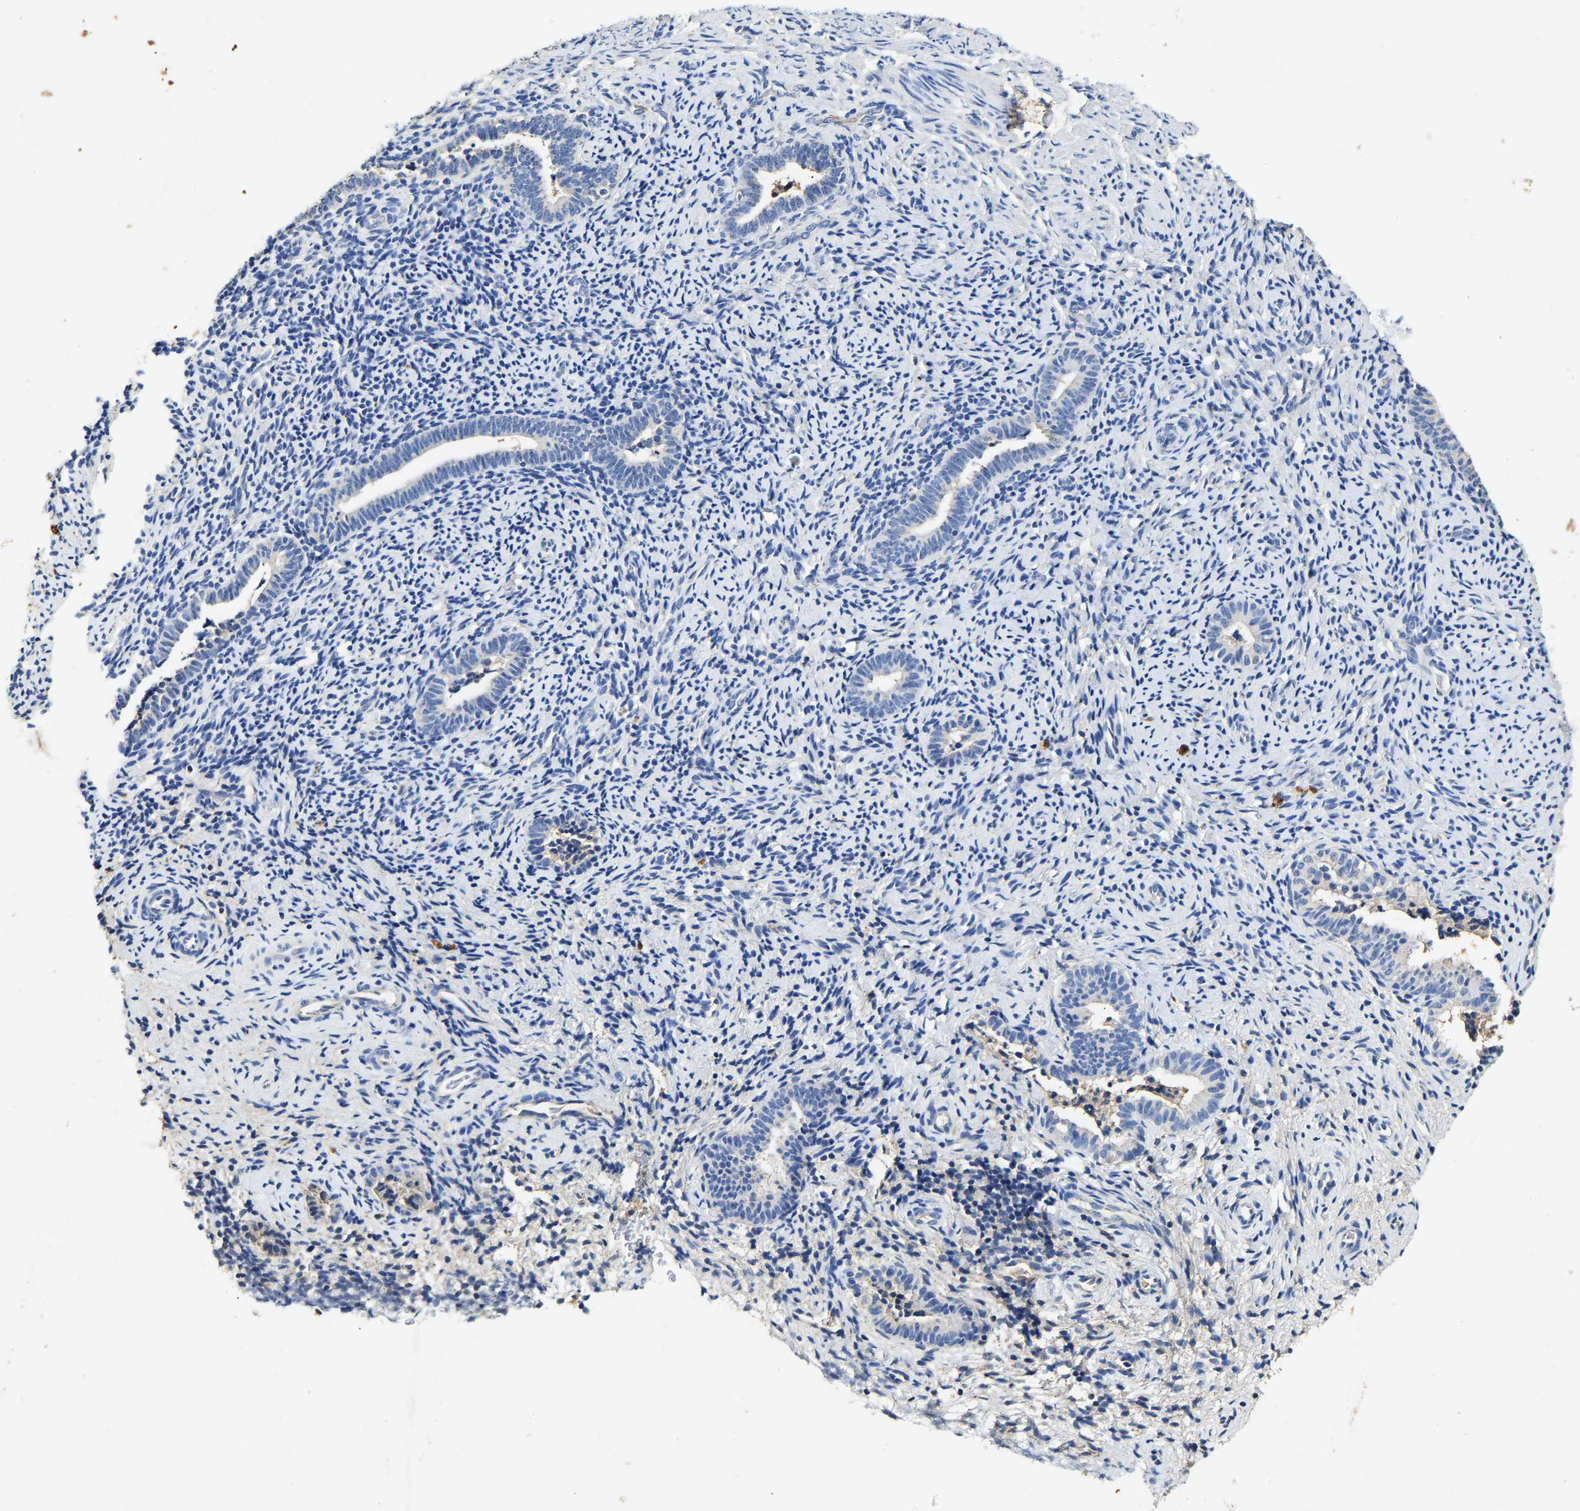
{"staining": {"intensity": "negative", "quantity": "none", "location": "none"}, "tissue": "endometrium", "cell_type": "Cells in endometrial stroma", "image_type": "normal", "snomed": [{"axis": "morphology", "description": "Normal tissue, NOS"}, {"axis": "topography", "description": "Endometrium"}], "caption": "IHC photomicrograph of benign endometrium: human endometrium stained with DAB demonstrates no significant protein staining in cells in endometrial stroma. (DAB (3,3'-diaminobenzidine) IHC with hematoxylin counter stain).", "gene": "SLCO2B1", "patient": {"sex": "female", "age": 51}}